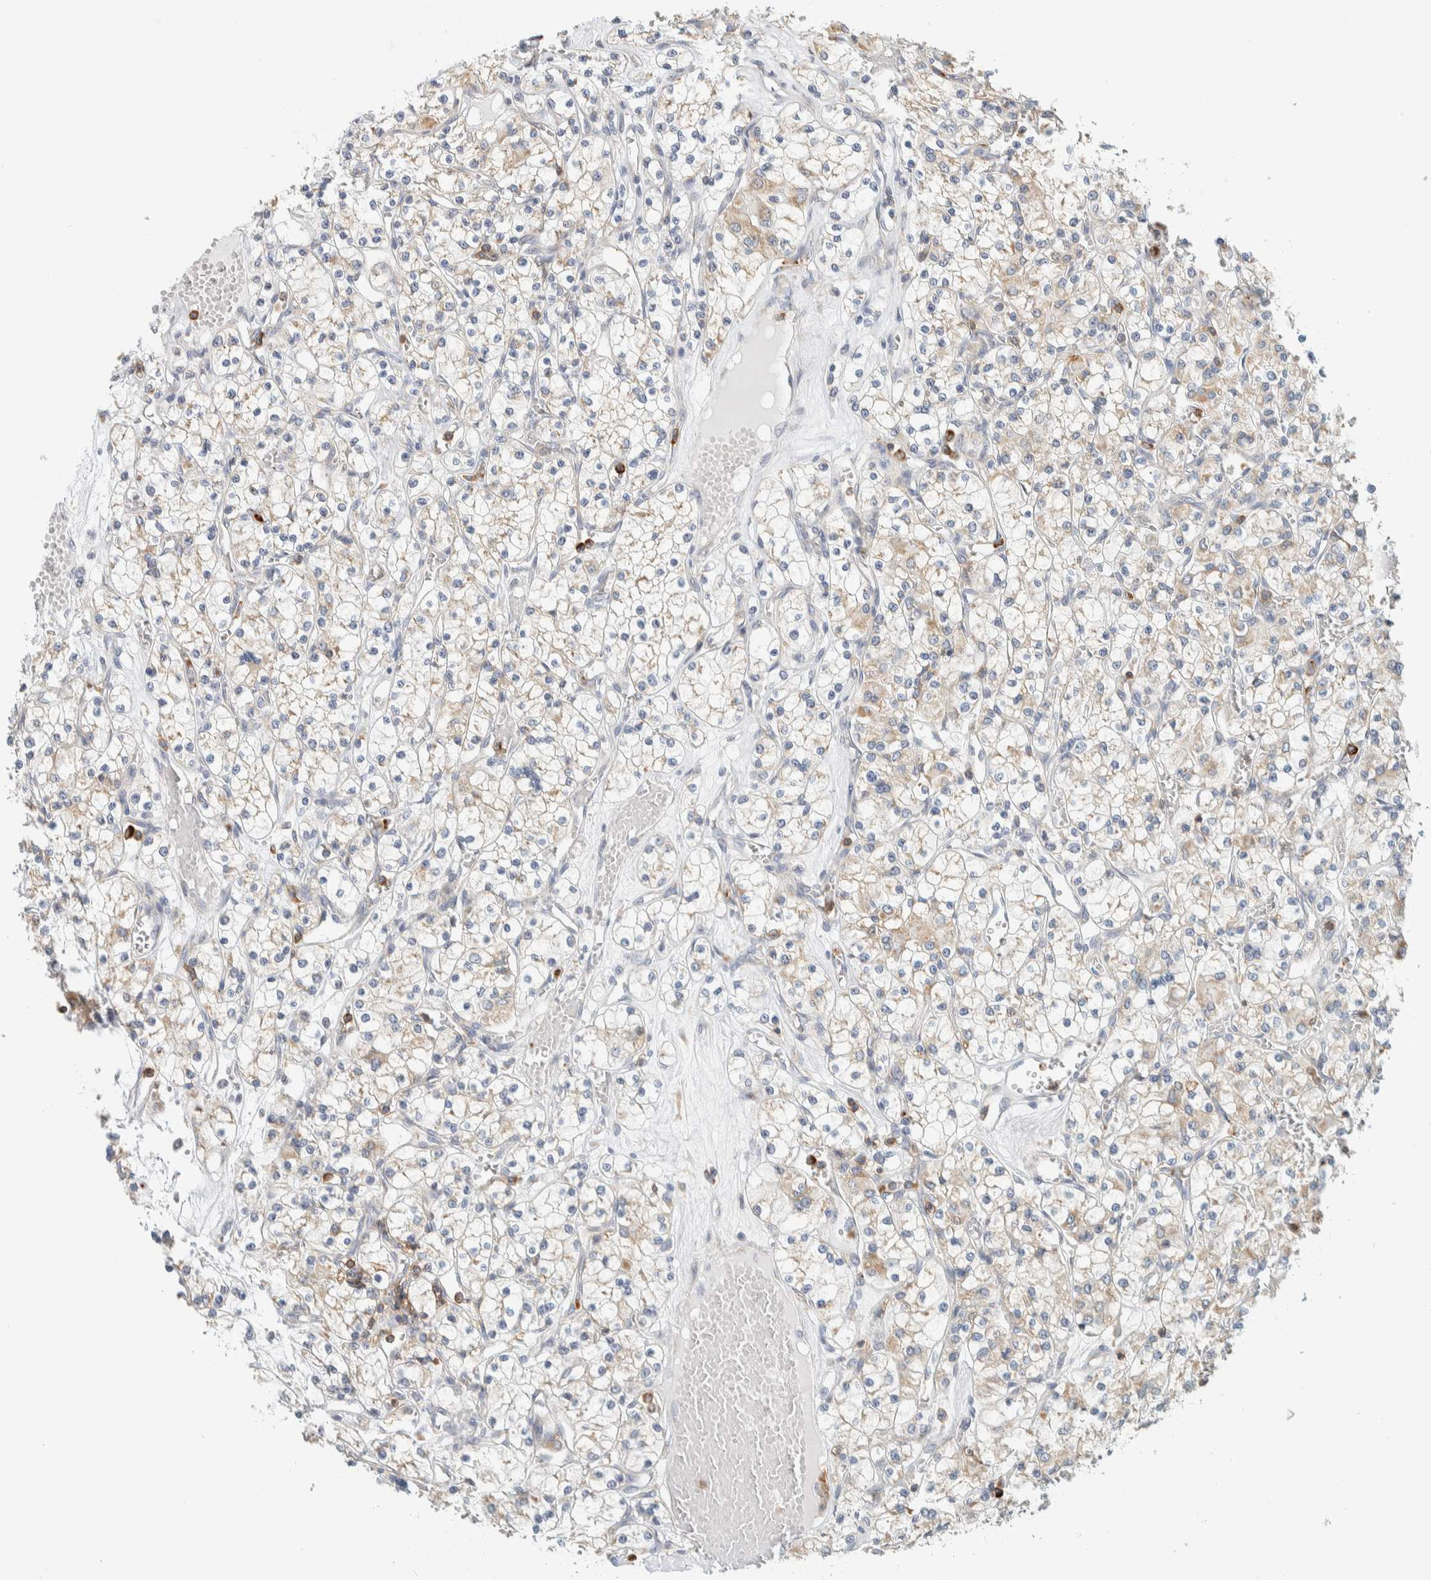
{"staining": {"intensity": "weak", "quantity": "<25%", "location": "cytoplasmic/membranous"}, "tissue": "renal cancer", "cell_type": "Tumor cells", "image_type": "cancer", "snomed": [{"axis": "morphology", "description": "Adenocarcinoma, NOS"}, {"axis": "topography", "description": "Kidney"}], "caption": "Immunohistochemistry photomicrograph of neoplastic tissue: renal adenocarcinoma stained with DAB (3,3'-diaminobenzidine) shows no significant protein expression in tumor cells.", "gene": "CCDC57", "patient": {"sex": "female", "age": 59}}